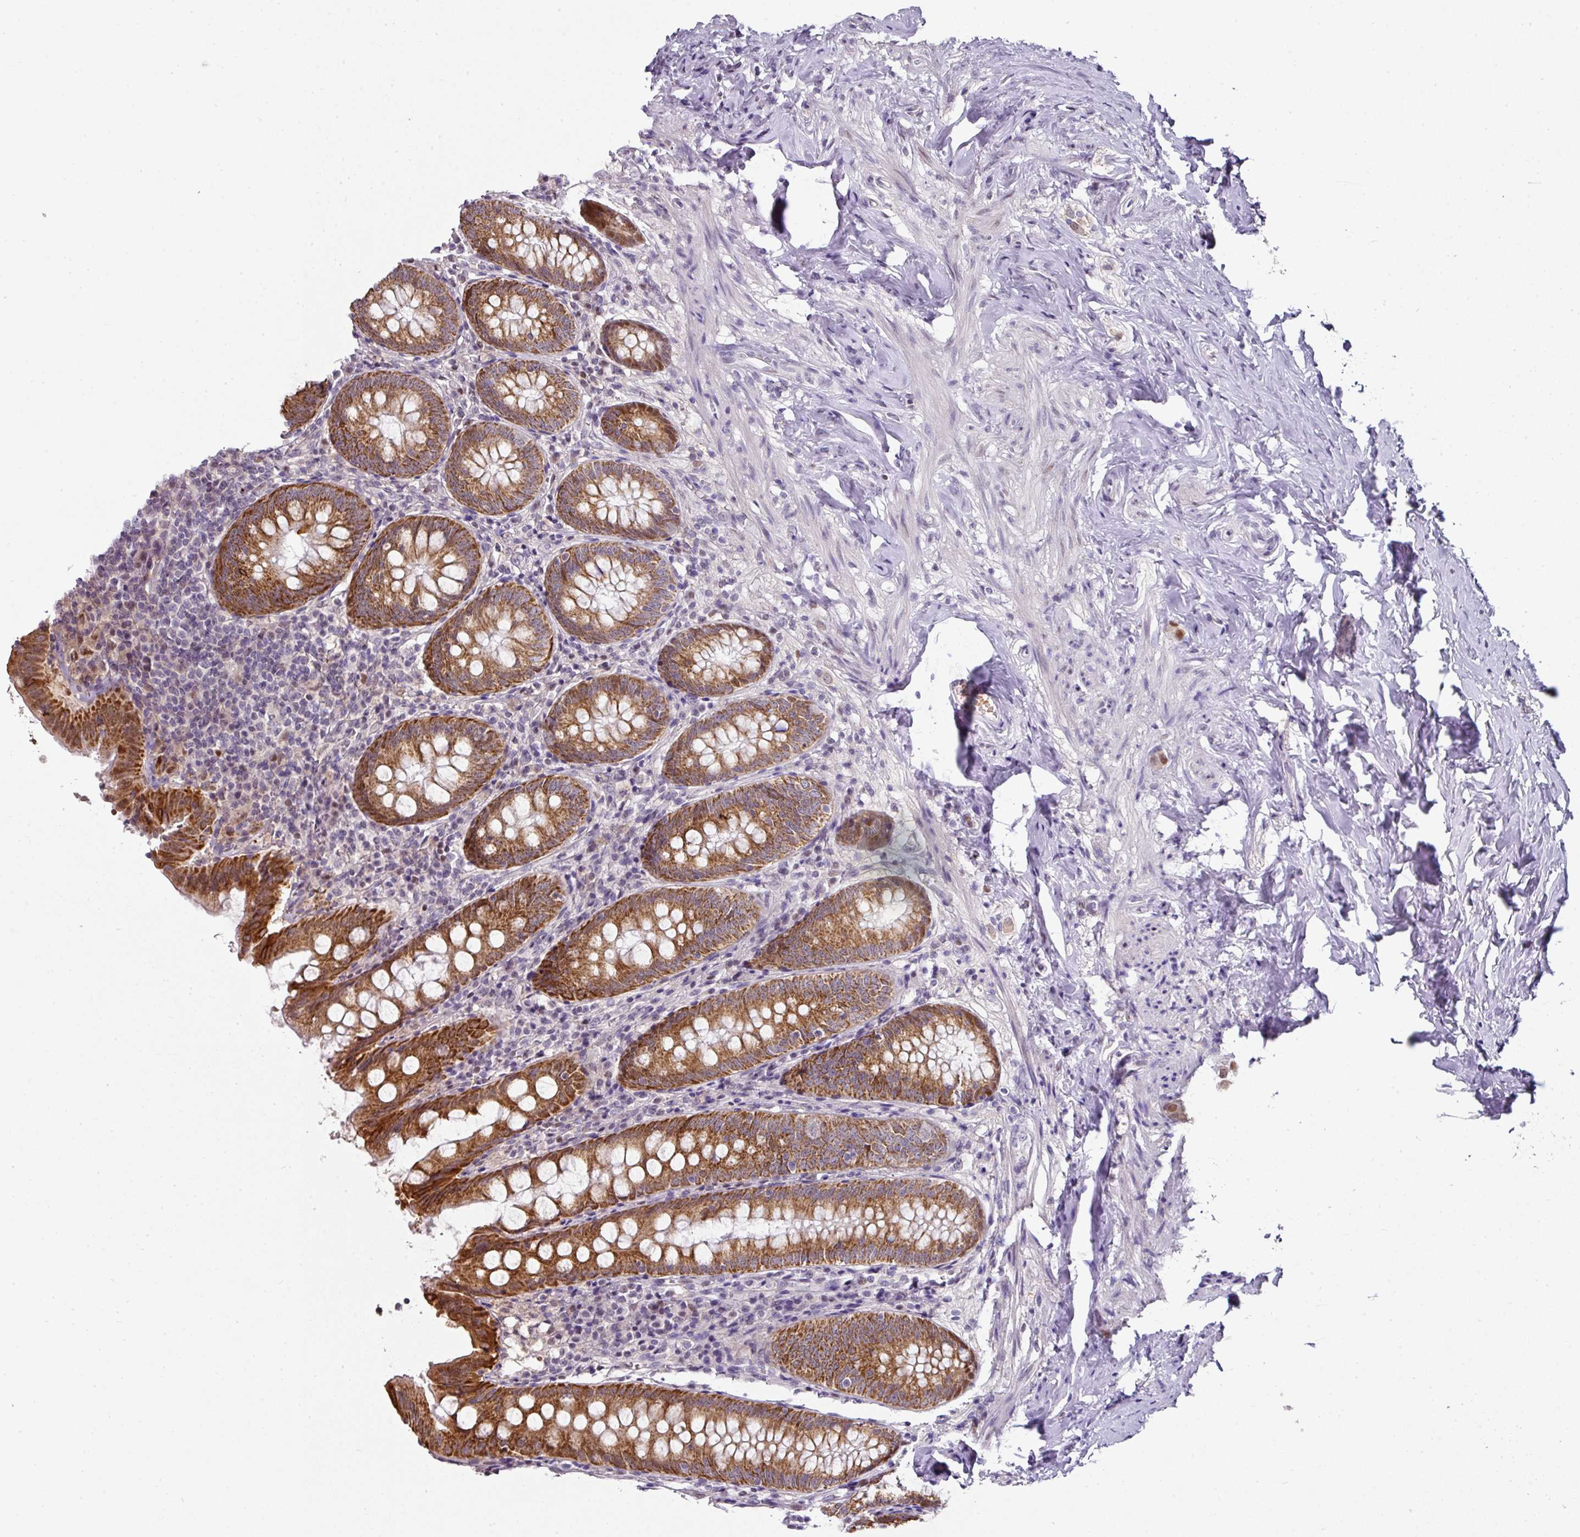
{"staining": {"intensity": "strong", "quantity": ">75%", "location": "cytoplasmic/membranous"}, "tissue": "appendix", "cell_type": "Glandular cells", "image_type": "normal", "snomed": [{"axis": "morphology", "description": "Normal tissue, NOS"}, {"axis": "topography", "description": "Appendix"}], "caption": "Immunohistochemical staining of benign human appendix shows strong cytoplasmic/membranous protein expression in about >75% of glandular cells.", "gene": "ANKRD18A", "patient": {"sex": "female", "age": 54}}